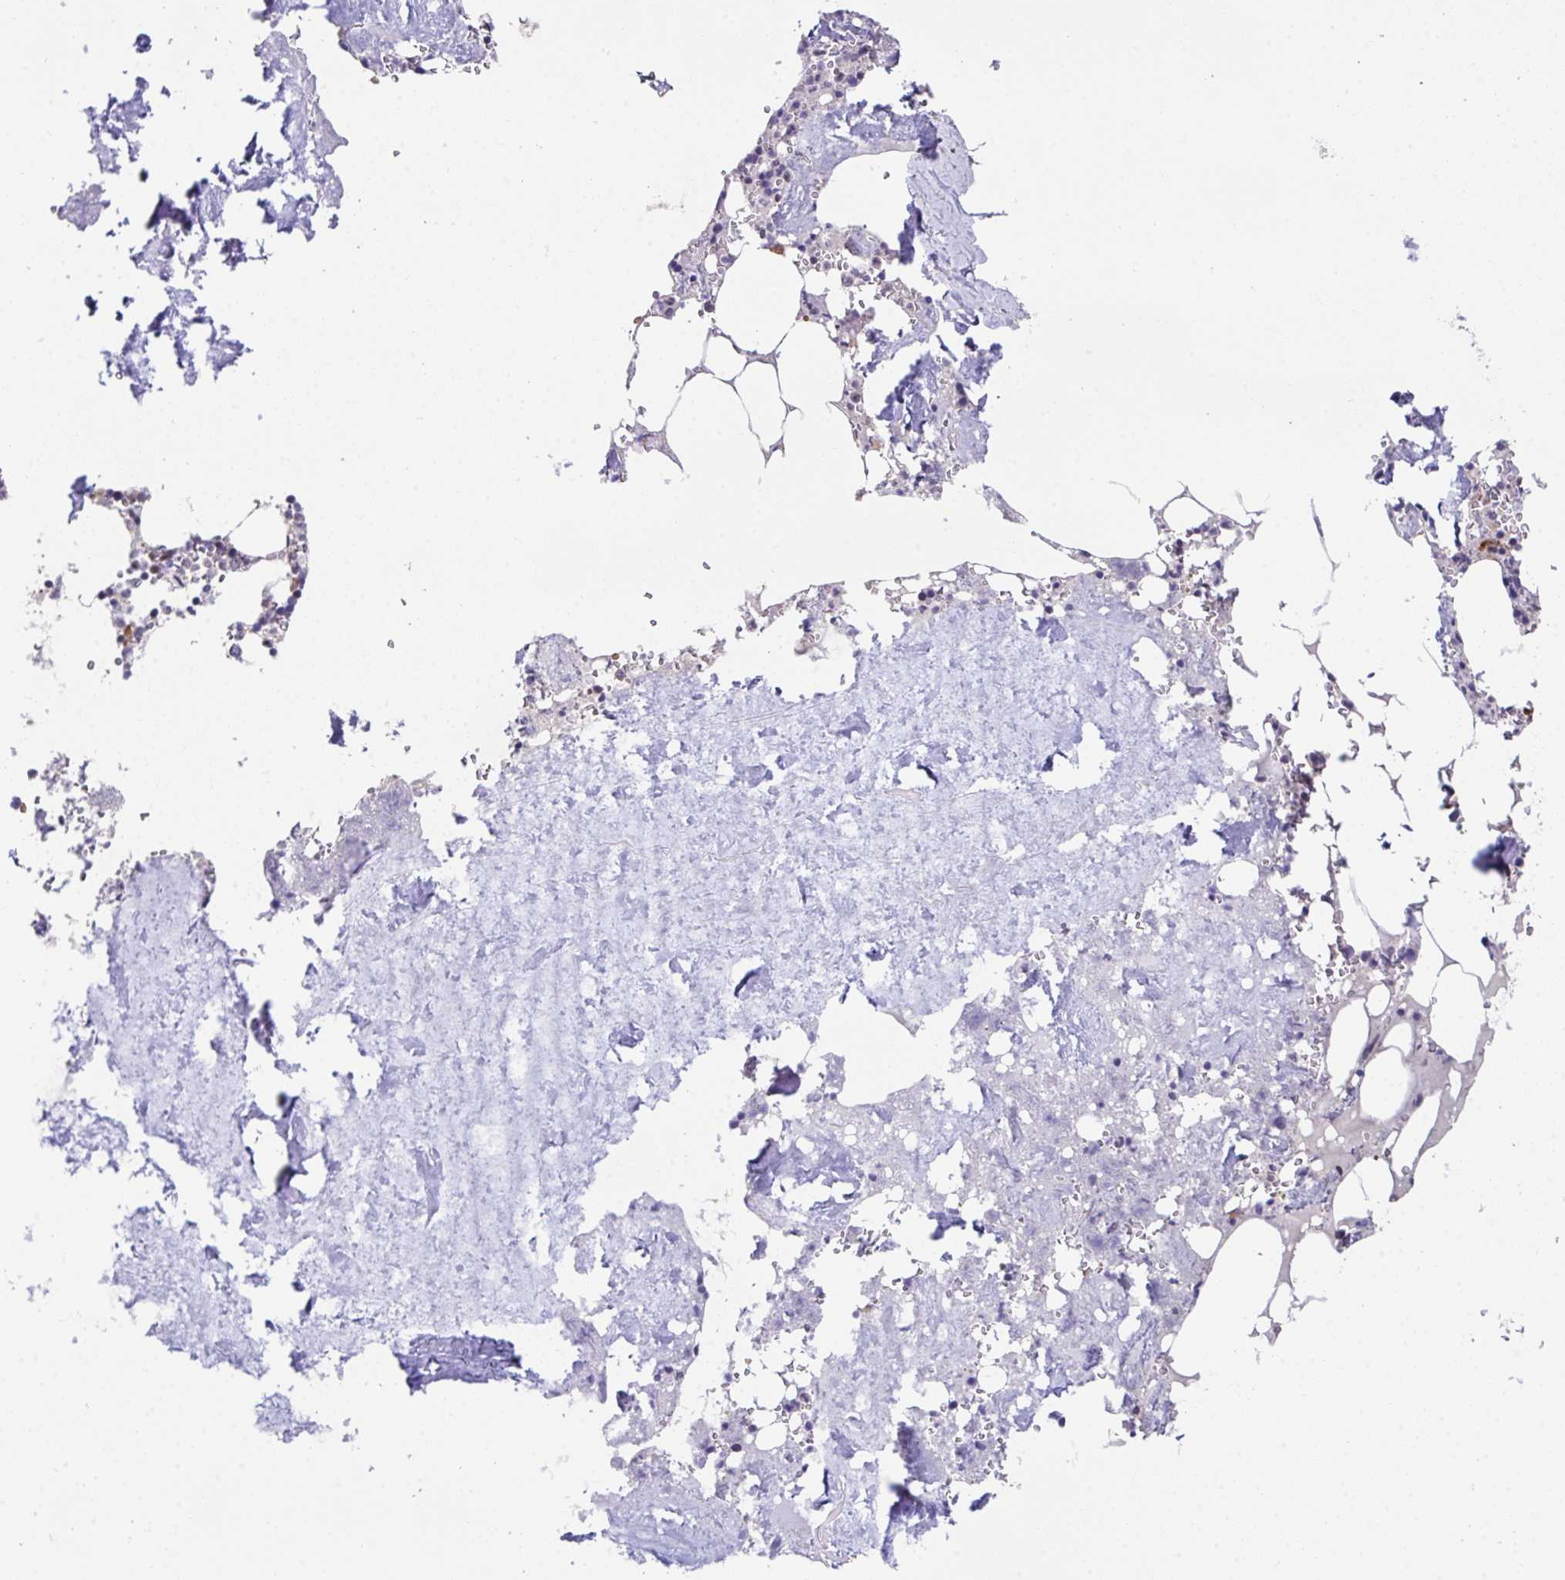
{"staining": {"intensity": "weak", "quantity": "<25%", "location": "cytoplasmic/membranous"}, "tissue": "bone marrow", "cell_type": "Hematopoietic cells", "image_type": "normal", "snomed": [{"axis": "morphology", "description": "Normal tissue, NOS"}, {"axis": "topography", "description": "Bone marrow"}], "caption": "IHC image of benign bone marrow: bone marrow stained with DAB (3,3'-diaminobenzidine) exhibits no significant protein expression in hematopoietic cells.", "gene": "RBBP6", "patient": {"sex": "male", "age": 54}}